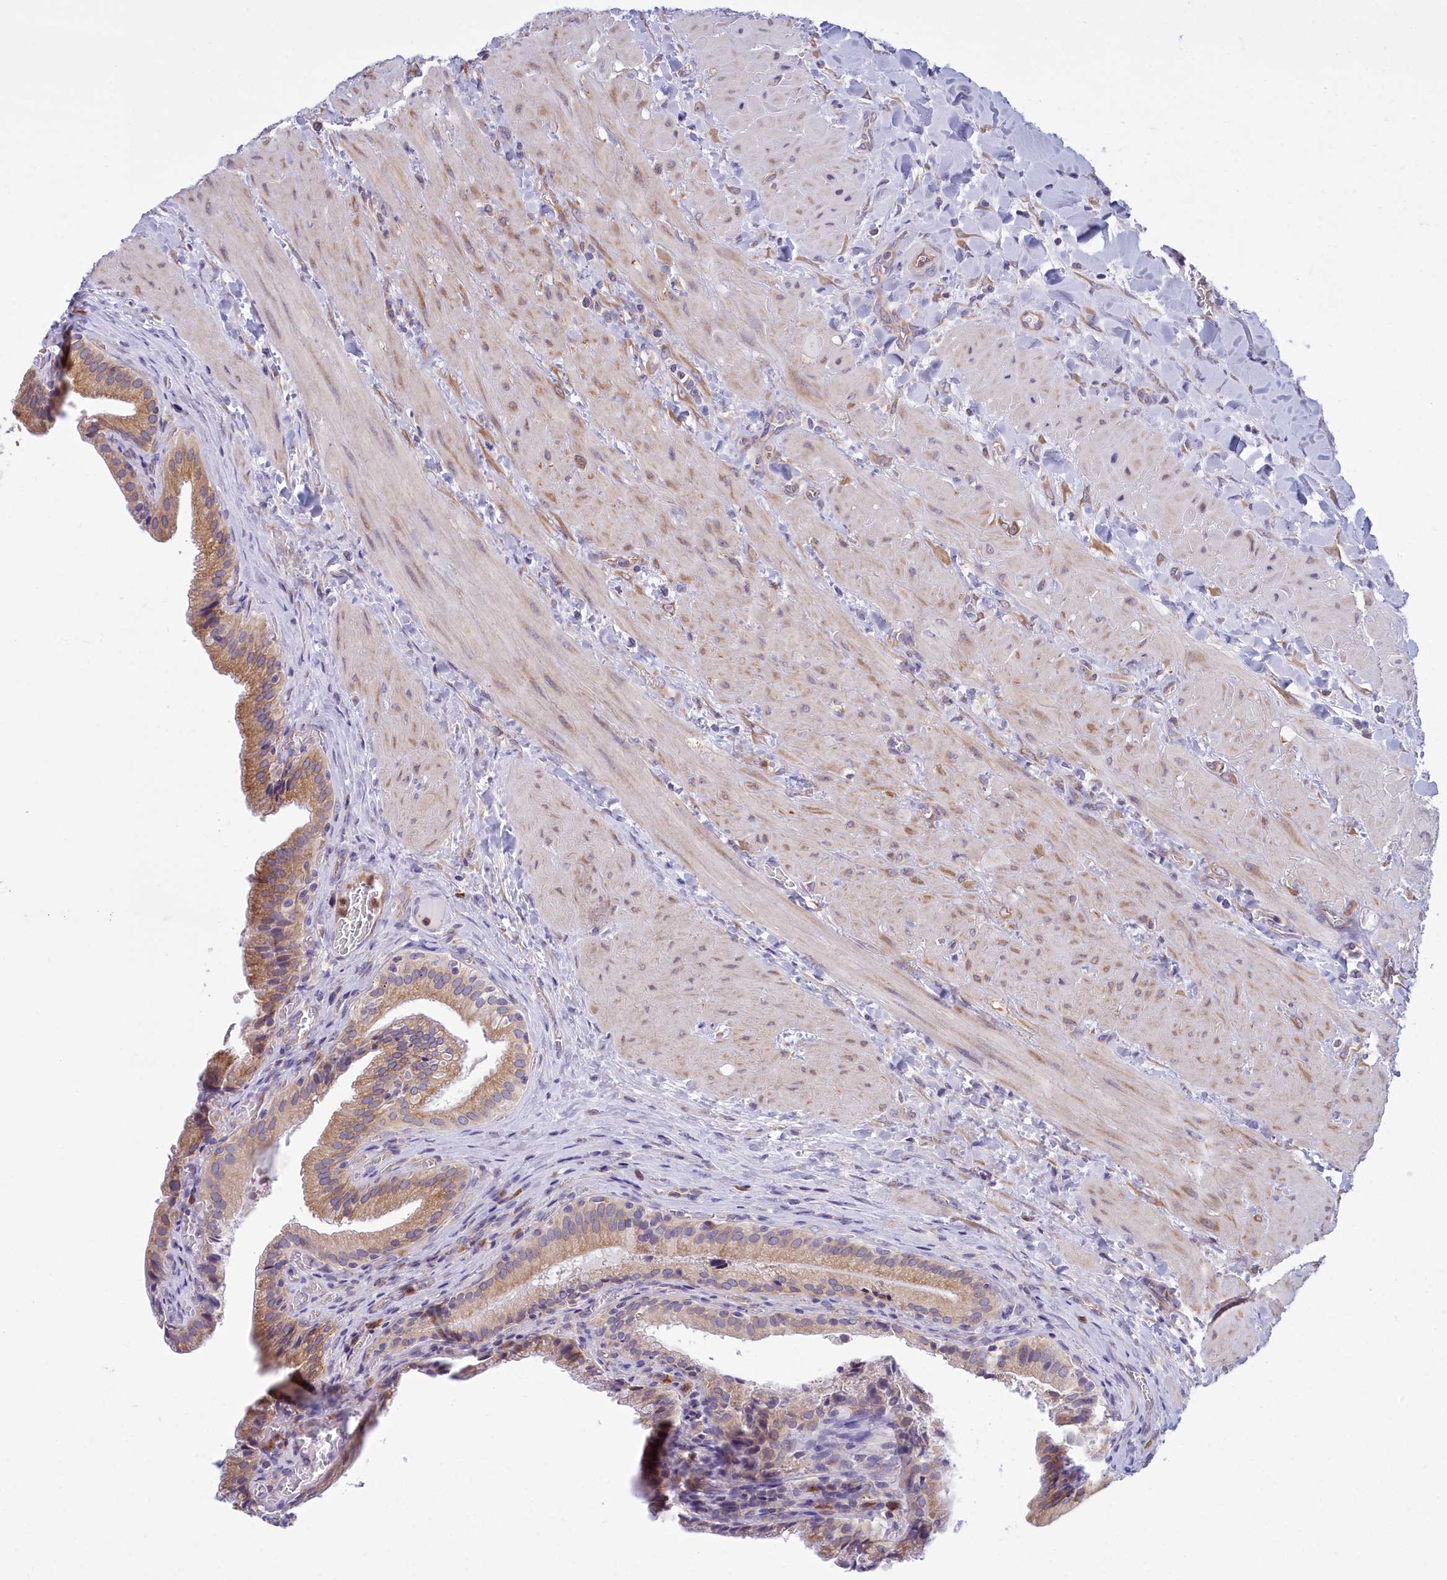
{"staining": {"intensity": "moderate", "quantity": ">75%", "location": "cytoplasmic/membranous"}, "tissue": "gallbladder", "cell_type": "Glandular cells", "image_type": "normal", "snomed": [{"axis": "morphology", "description": "Normal tissue, NOS"}, {"axis": "topography", "description": "Gallbladder"}], "caption": "This histopathology image exhibits immunohistochemistry (IHC) staining of normal human gallbladder, with medium moderate cytoplasmic/membranous expression in approximately >75% of glandular cells.", "gene": "HM13", "patient": {"sex": "male", "age": 24}}